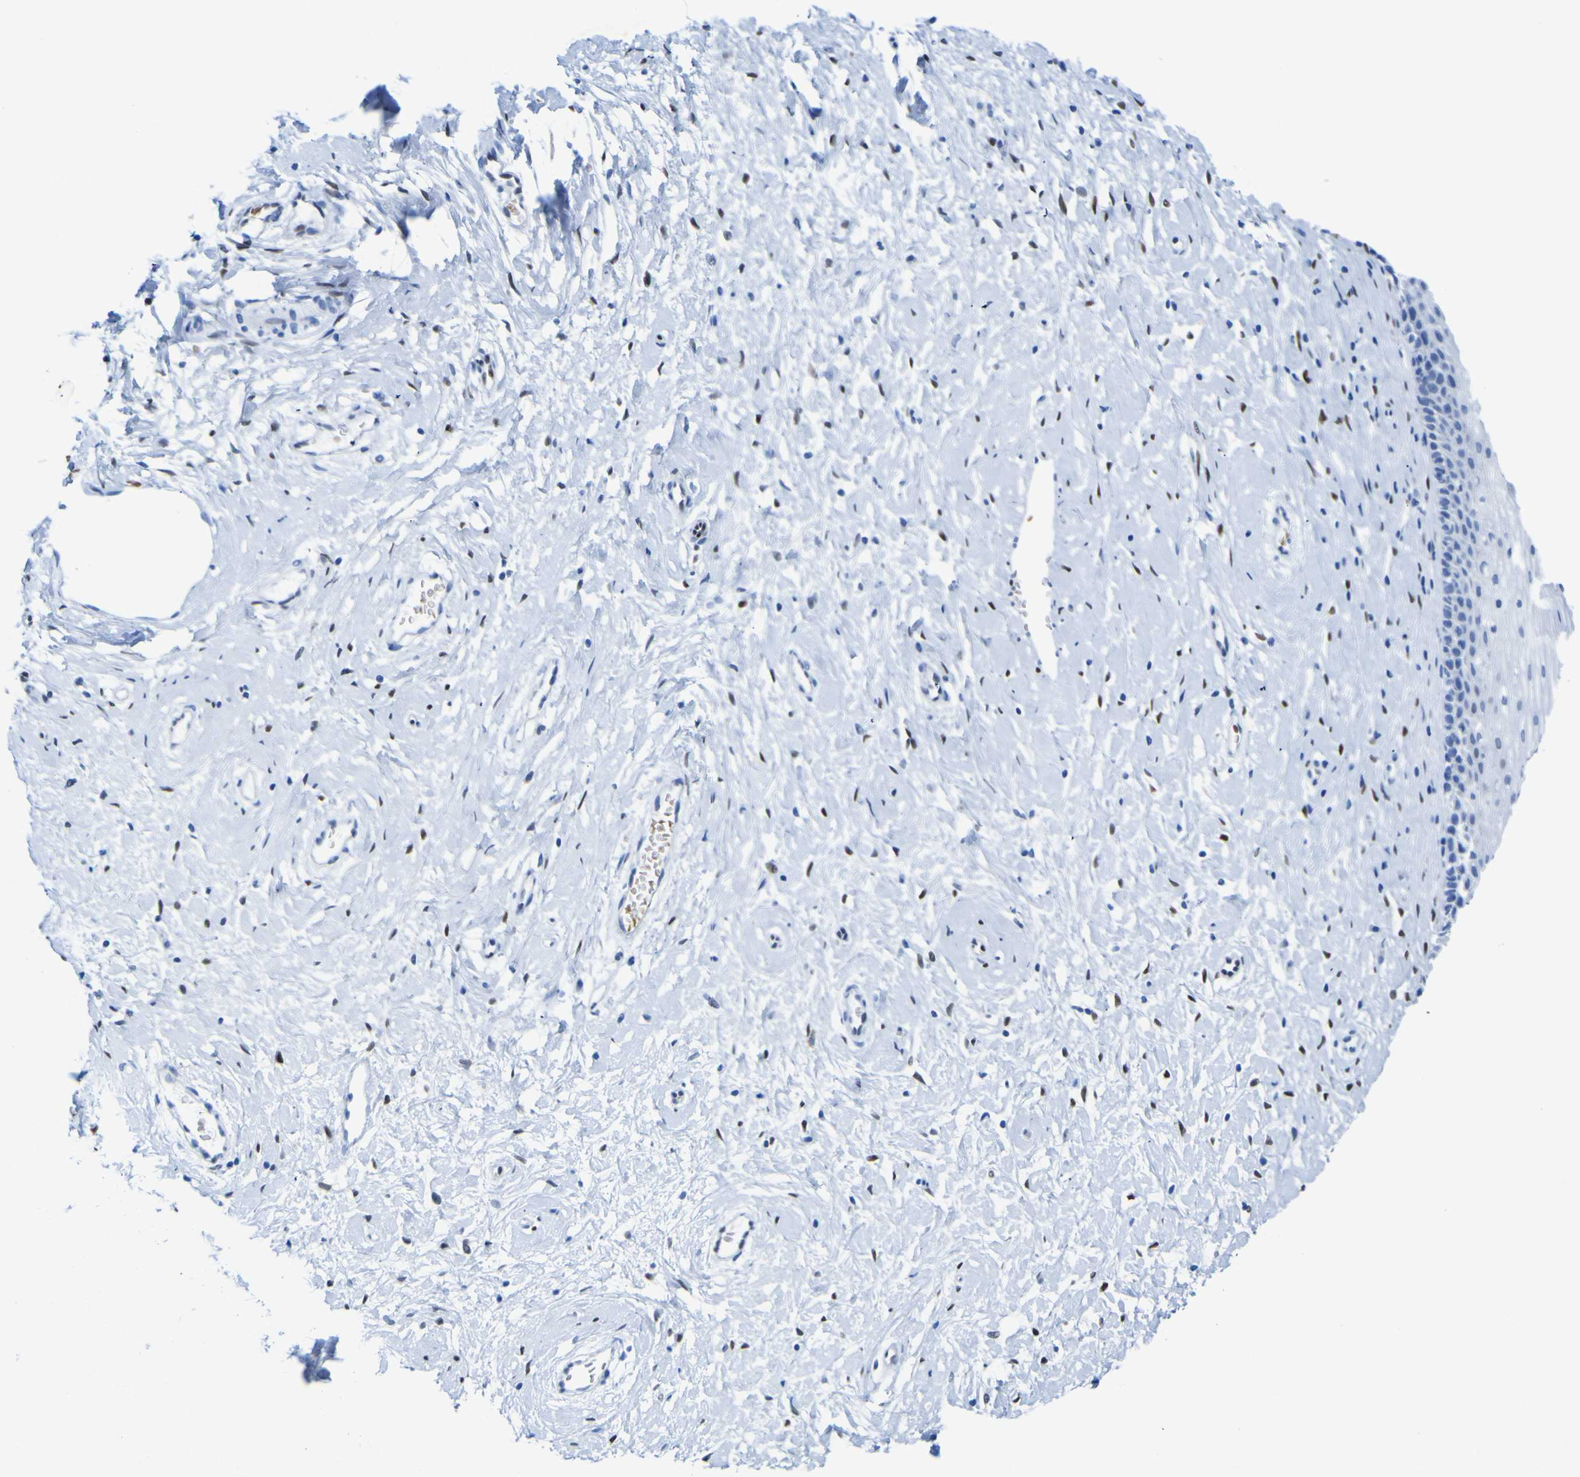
{"staining": {"intensity": "negative", "quantity": "none", "location": "none"}, "tissue": "cervix", "cell_type": "Glandular cells", "image_type": "normal", "snomed": [{"axis": "morphology", "description": "Normal tissue, NOS"}, {"axis": "topography", "description": "Cervix"}], "caption": "IHC image of unremarkable cervix: cervix stained with DAB exhibits no significant protein staining in glandular cells. (DAB (3,3'-diaminobenzidine) IHC with hematoxylin counter stain).", "gene": "DACH1", "patient": {"sex": "female", "age": 39}}